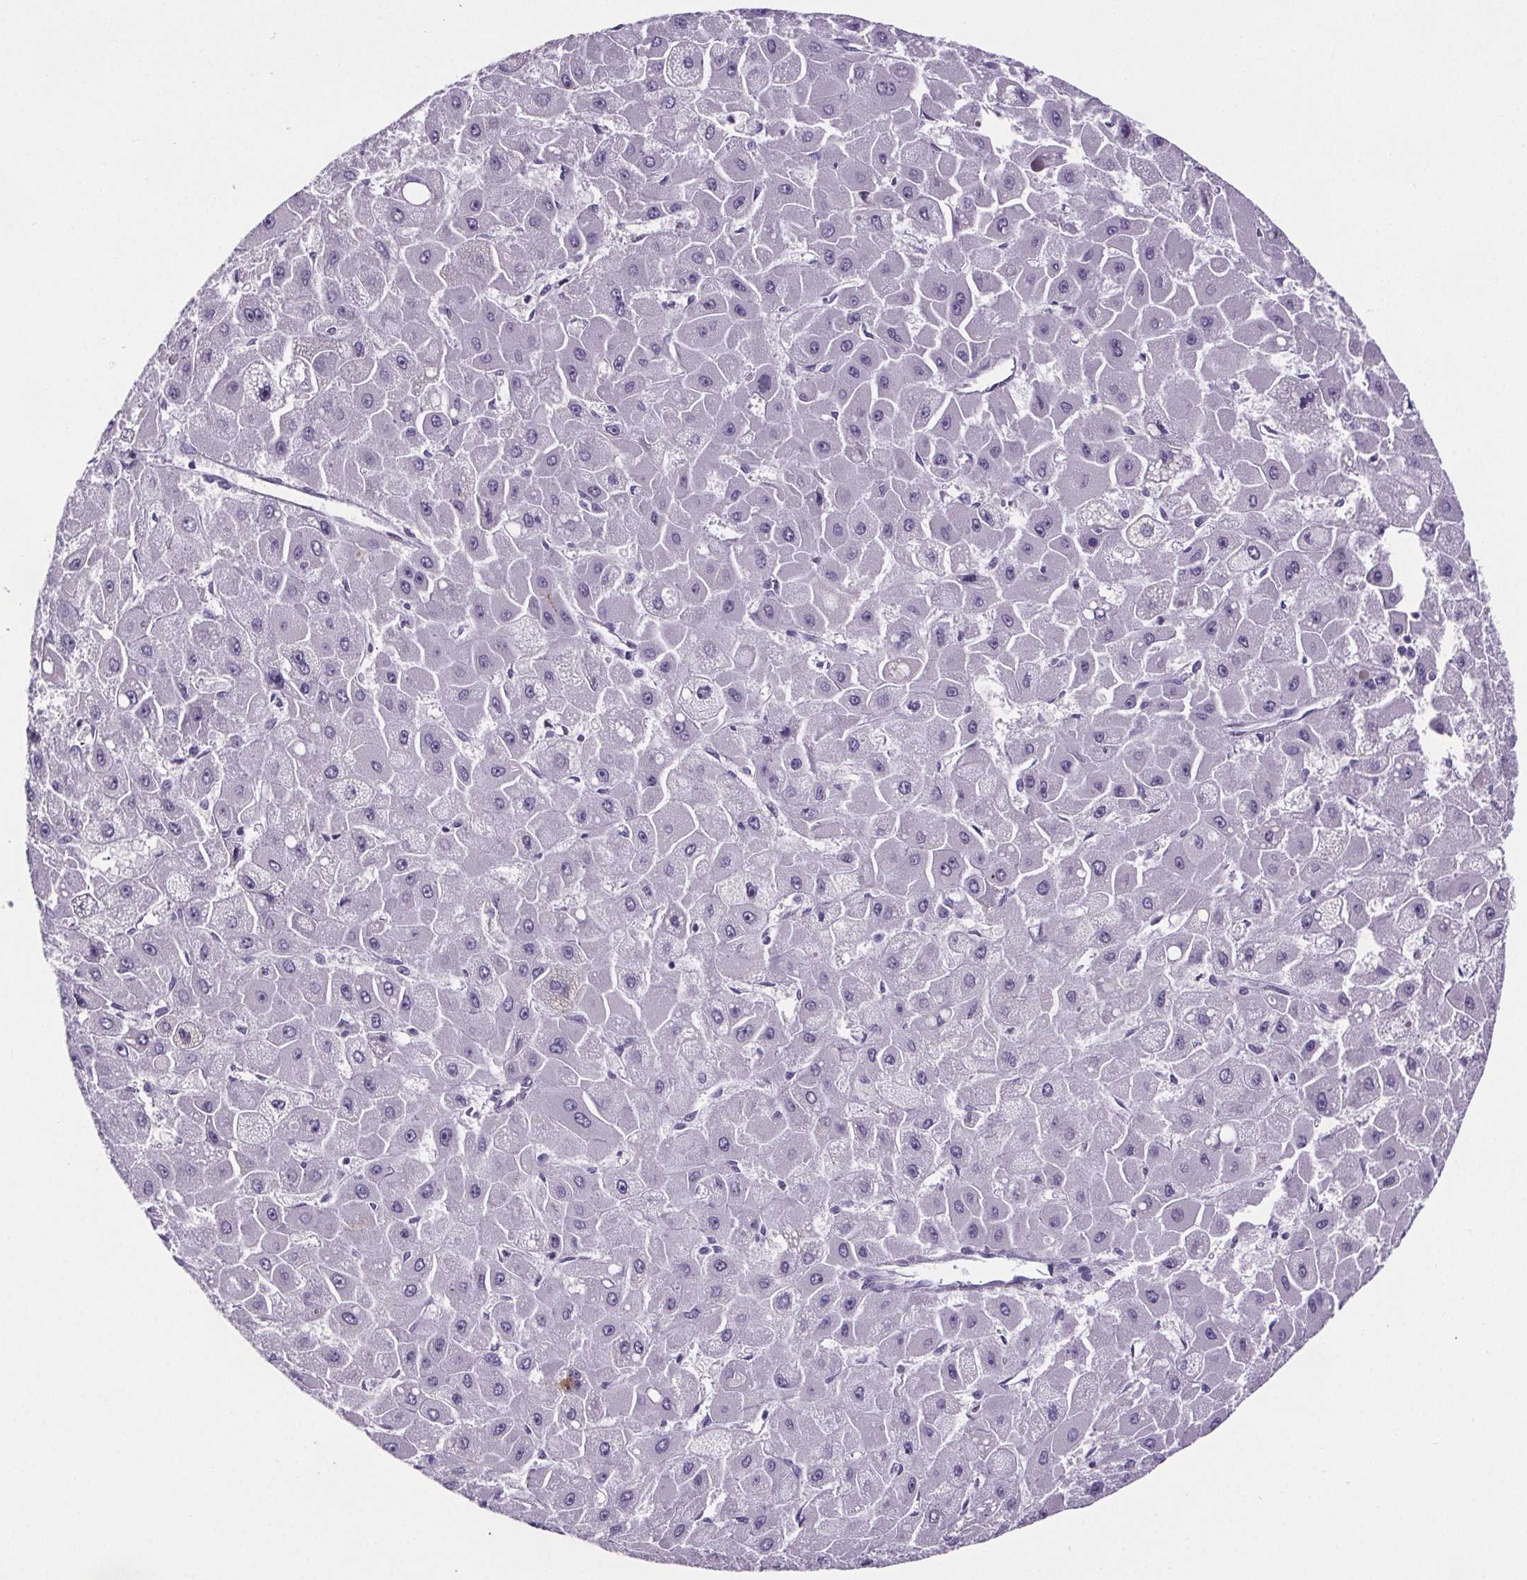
{"staining": {"intensity": "negative", "quantity": "none", "location": "none"}, "tissue": "liver cancer", "cell_type": "Tumor cells", "image_type": "cancer", "snomed": [{"axis": "morphology", "description": "Carcinoma, Hepatocellular, NOS"}, {"axis": "topography", "description": "Liver"}], "caption": "High magnification brightfield microscopy of hepatocellular carcinoma (liver) stained with DAB (brown) and counterstained with hematoxylin (blue): tumor cells show no significant positivity. The staining is performed using DAB brown chromogen with nuclei counter-stained in using hematoxylin.", "gene": "CUBN", "patient": {"sex": "female", "age": 25}}